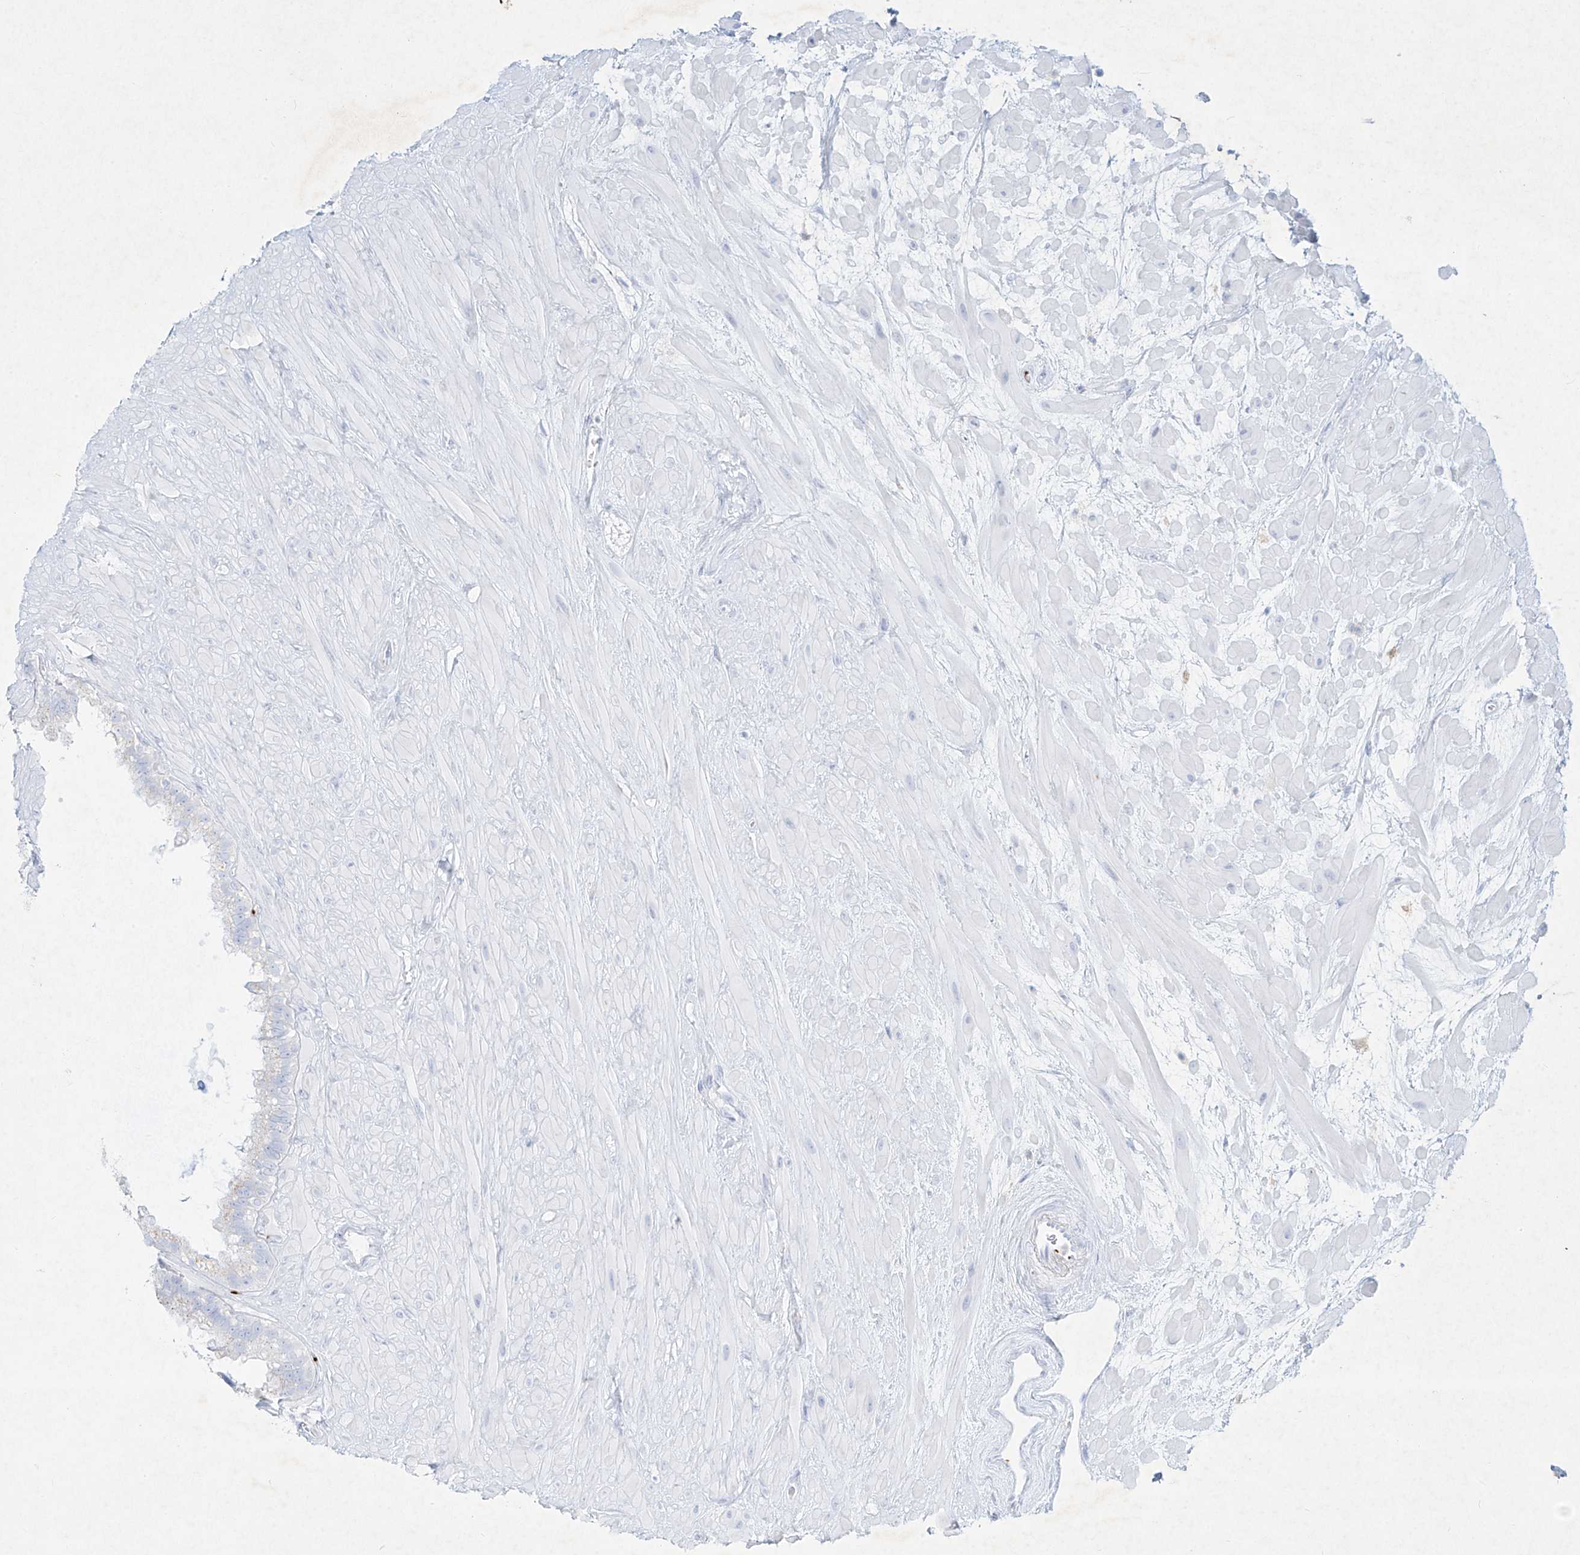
{"staining": {"intensity": "negative", "quantity": "none", "location": "none"}, "tissue": "seminal vesicle", "cell_type": "Glandular cells", "image_type": "normal", "snomed": [{"axis": "morphology", "description": "Normal tissue, NOS"}, {"axis": "topography", "description": "Seminal veicle"}], "caption": "The micrograph shows no significant expression in glandular cells of seminal vesicle.", "gene": "PLEK", "patient": {"sex": "male", "age": 80}}